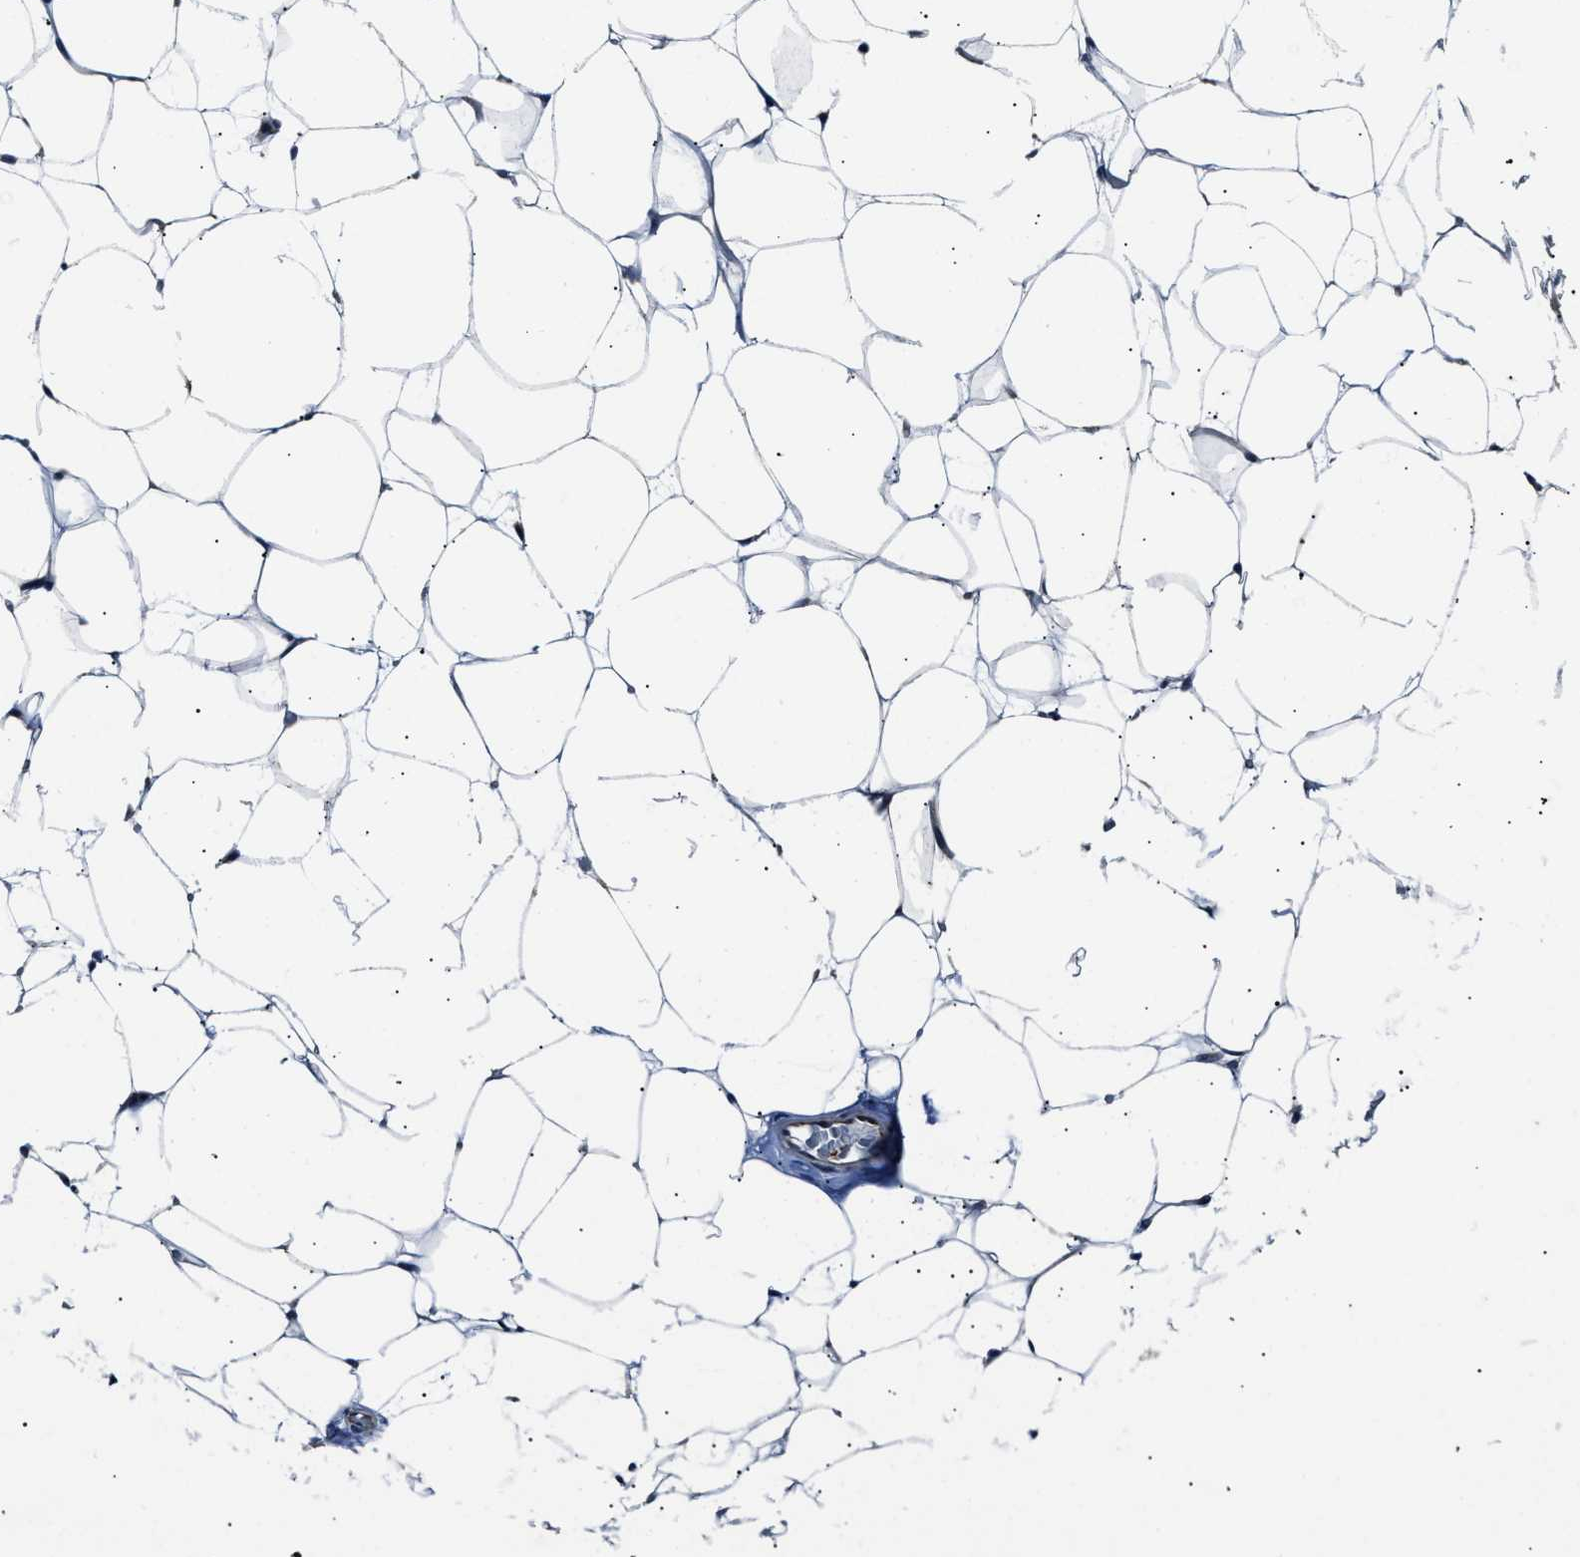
{"staining": {"intensity": "weak", "quantity": "25%-75%", "location": "cytoplasmic/membranous"}, "tissue": "adipose tissue", "cell_type": "Adipocytes", "image_type": "normal", "snomed": [{"axis": "morphology", "description": "Normal tissue, NOS"}, {"axis": "topography", "description": "Breast"}, {"axis": "topography", "description": "Soft tissue"}], "caption": "Immunohistochemical staining of unremarkable human adipose tissue shows 25%-75% levels of weak cytoplasmic/membranous protein staining in about 25%-75% of adipocytes.", "gene": "MPDZ", "patient": {"sex": "female", "age": 75}}